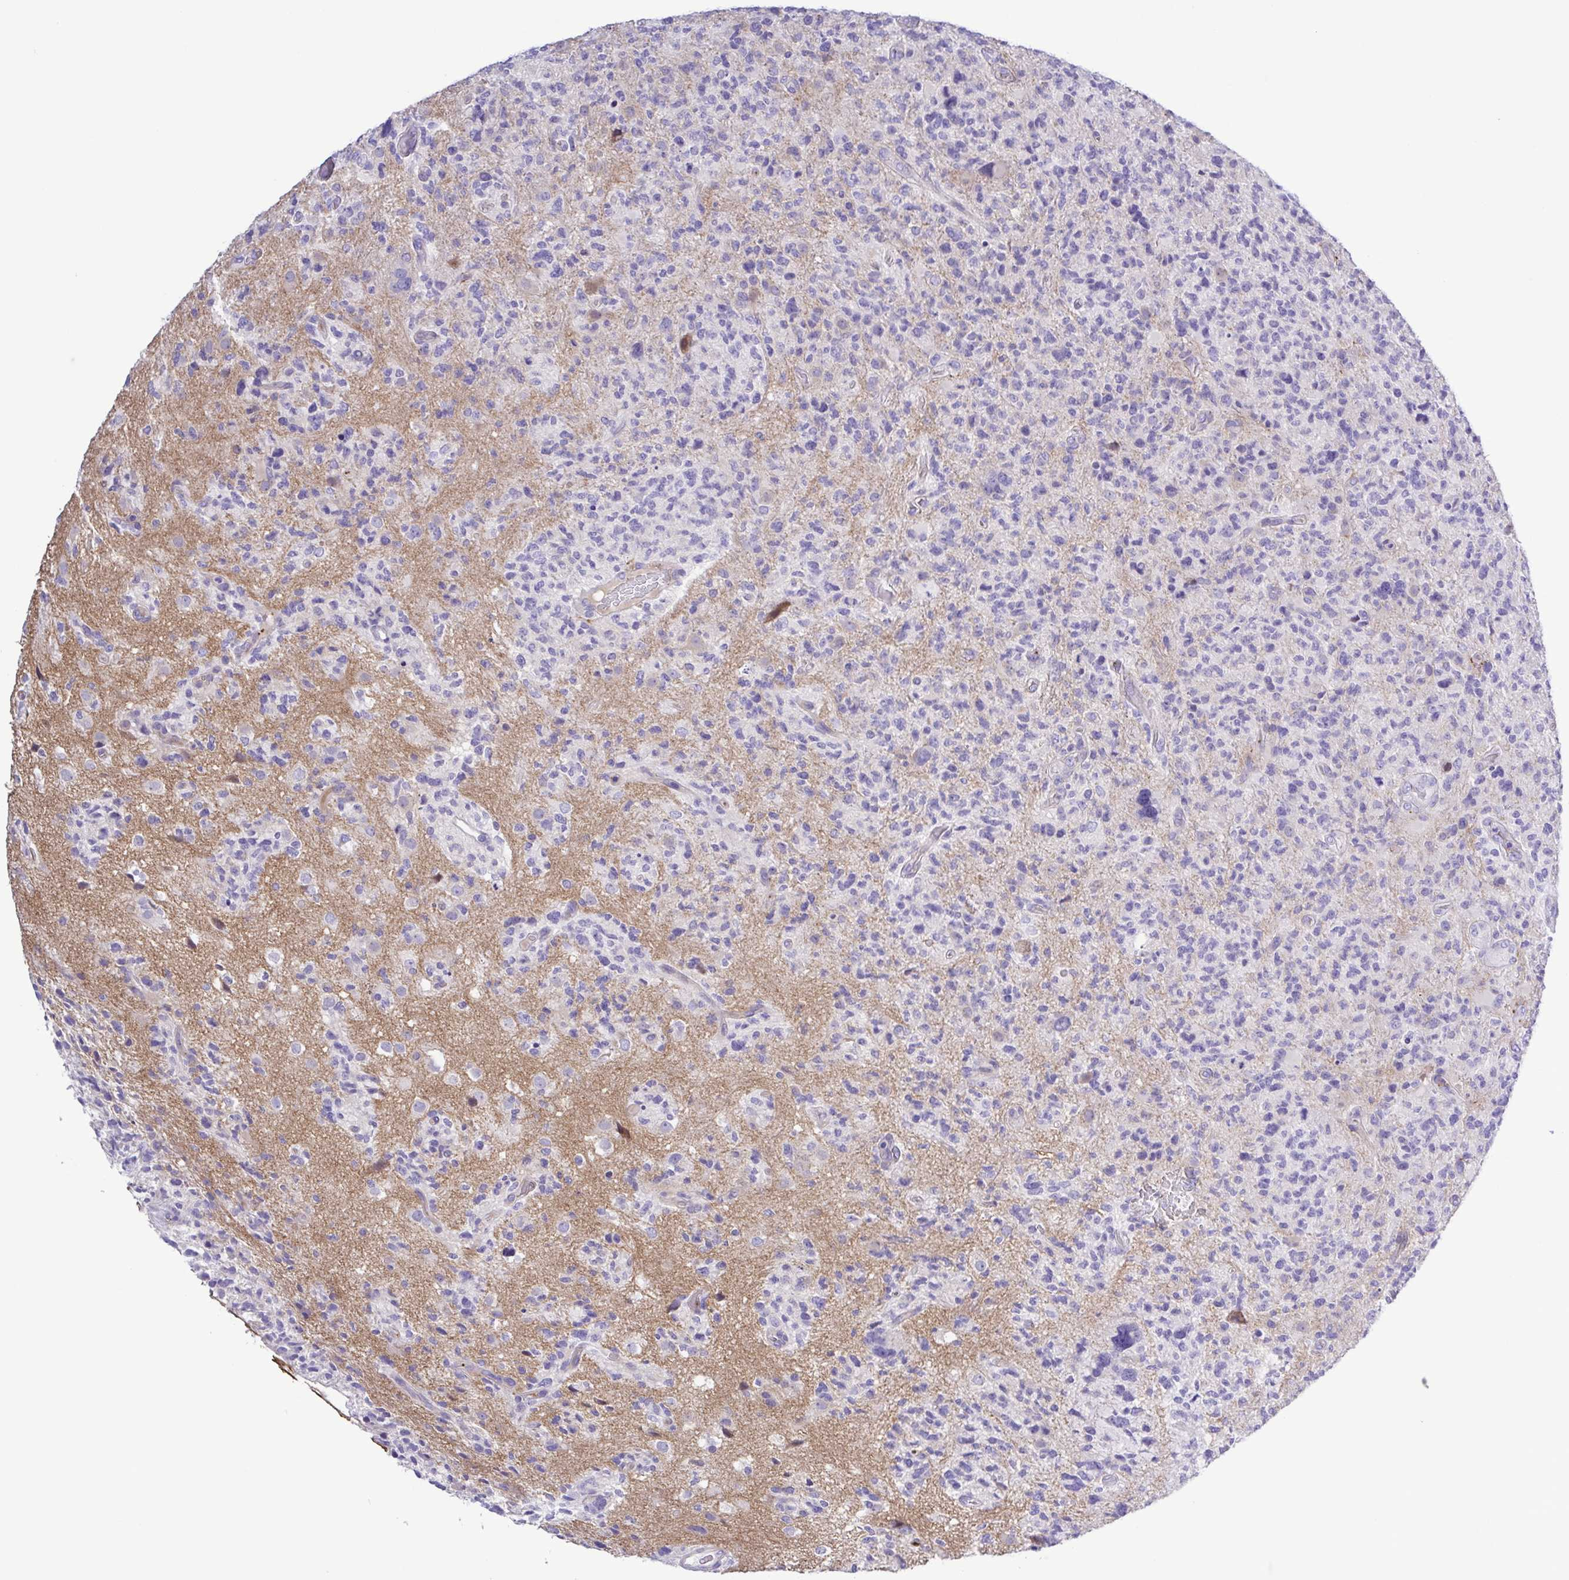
{"staining": {"intensity": "negative", "quantity": "none", "location": "none"}, "tissue": "glioma", "cell_type": "Tumor cells", "image_type": "cancer", "snomed": [{"axis": "morphology", "description": "Glioma, malignant, High grade"}, {"axis": "topography", "description": "Brain"}], "caption": "Tumor cells show no significant protein expression in glioma.", "gene": "GABBR2", "patient": {"sex": "female", "age": 71}}